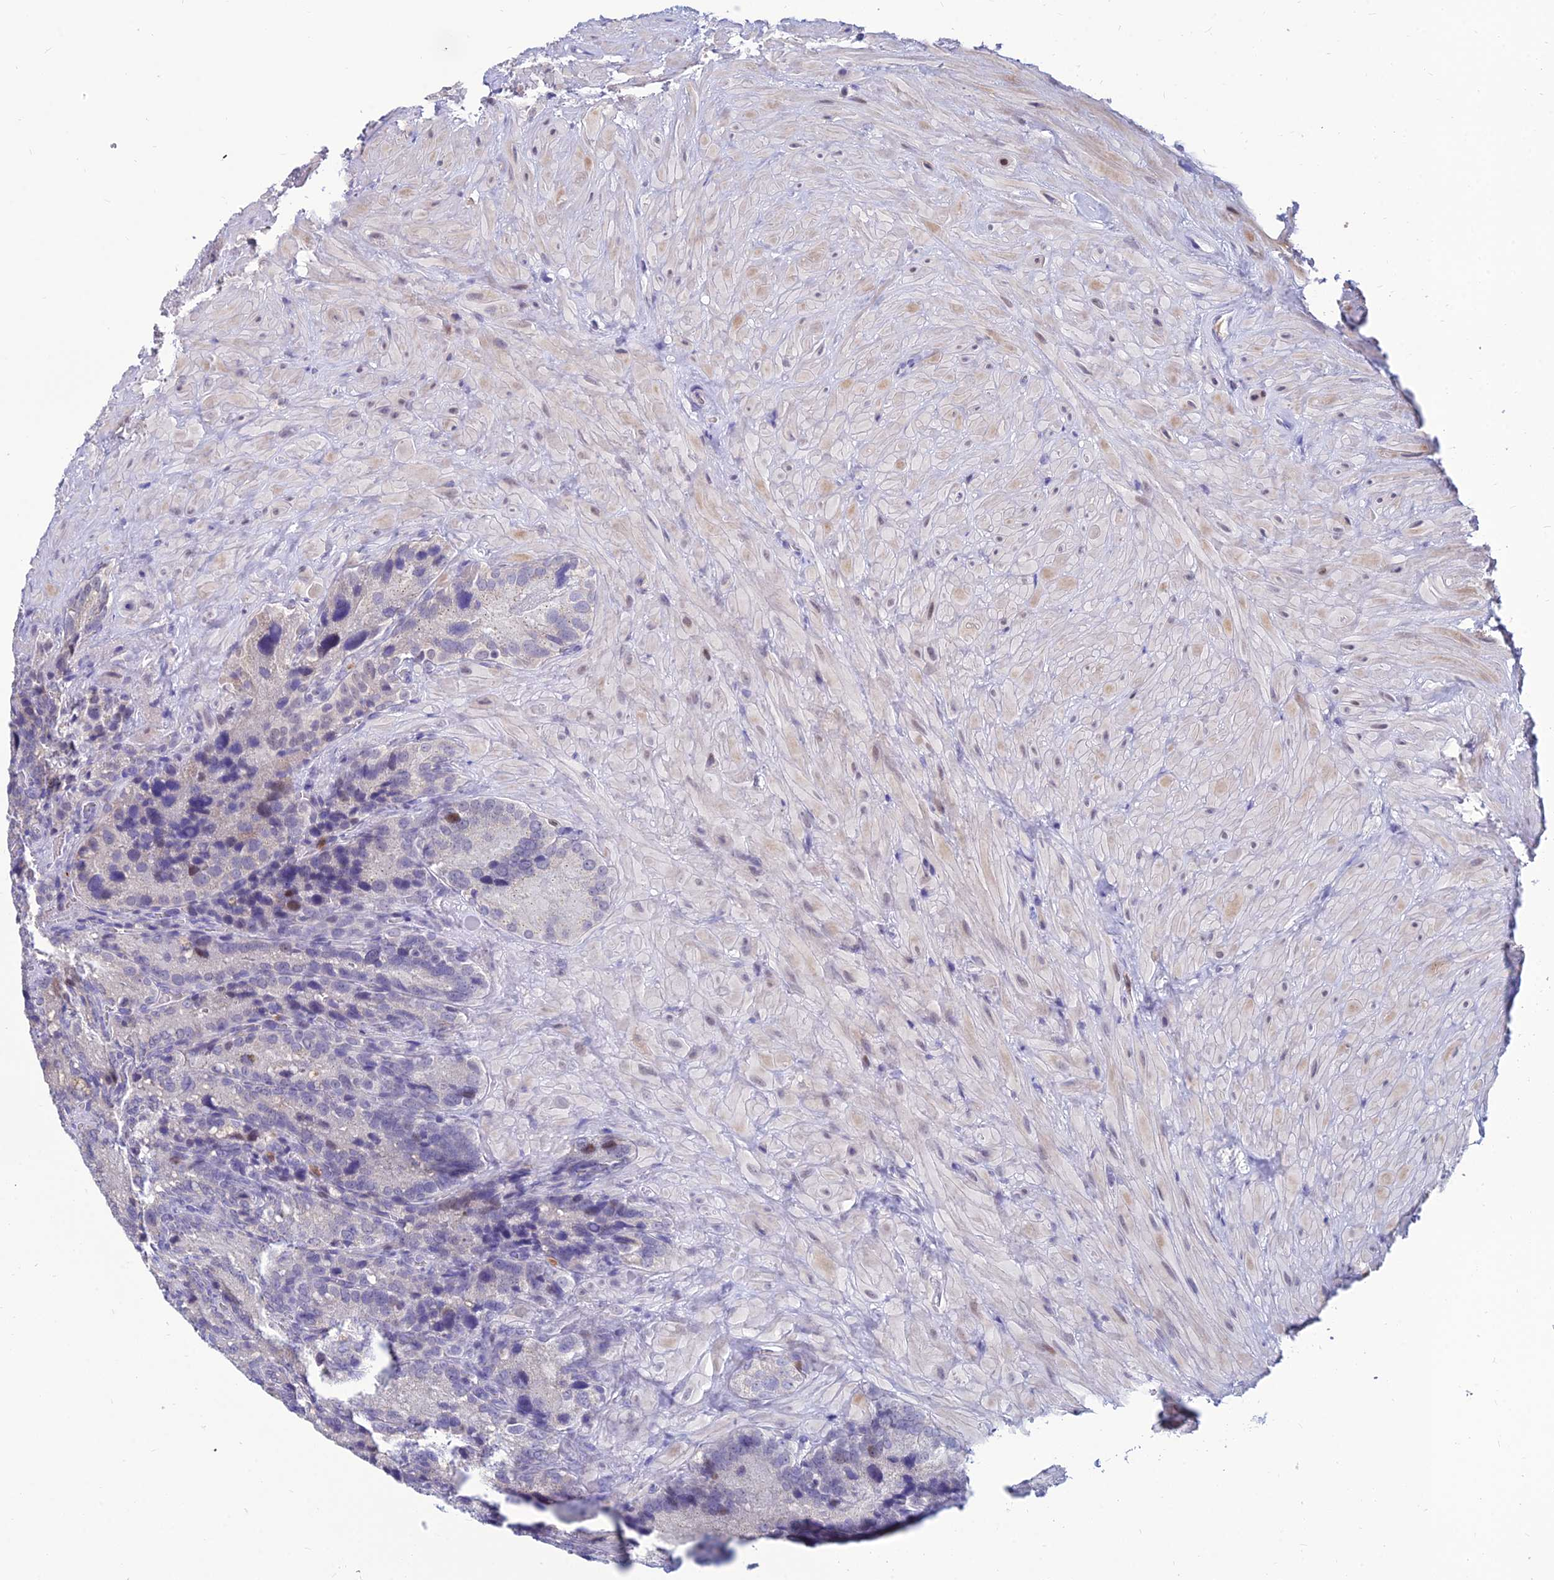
{"staining": {"intensity": "moderate", "quantity": "<25%", "location": "nuclear"}, "tissue": "seminal vesicle", "cell_type": "Glandular cells", "image_type": "normal", "snomed": [{"axis": "morphology", "description": "Normal tissue, NOS"}, {"axis": "topography", "description": "Seminal veicle"}], "caption": "Immunohistochemistry (IHC) image of unremarkable human seminal vesicle stained for a protein (brown), which reveals low levels of moderate nuclear staining in approximately <25% of glandular cells.", "gene": "GOLGA6A", "patient": {"sex": "male", "age": 62}}